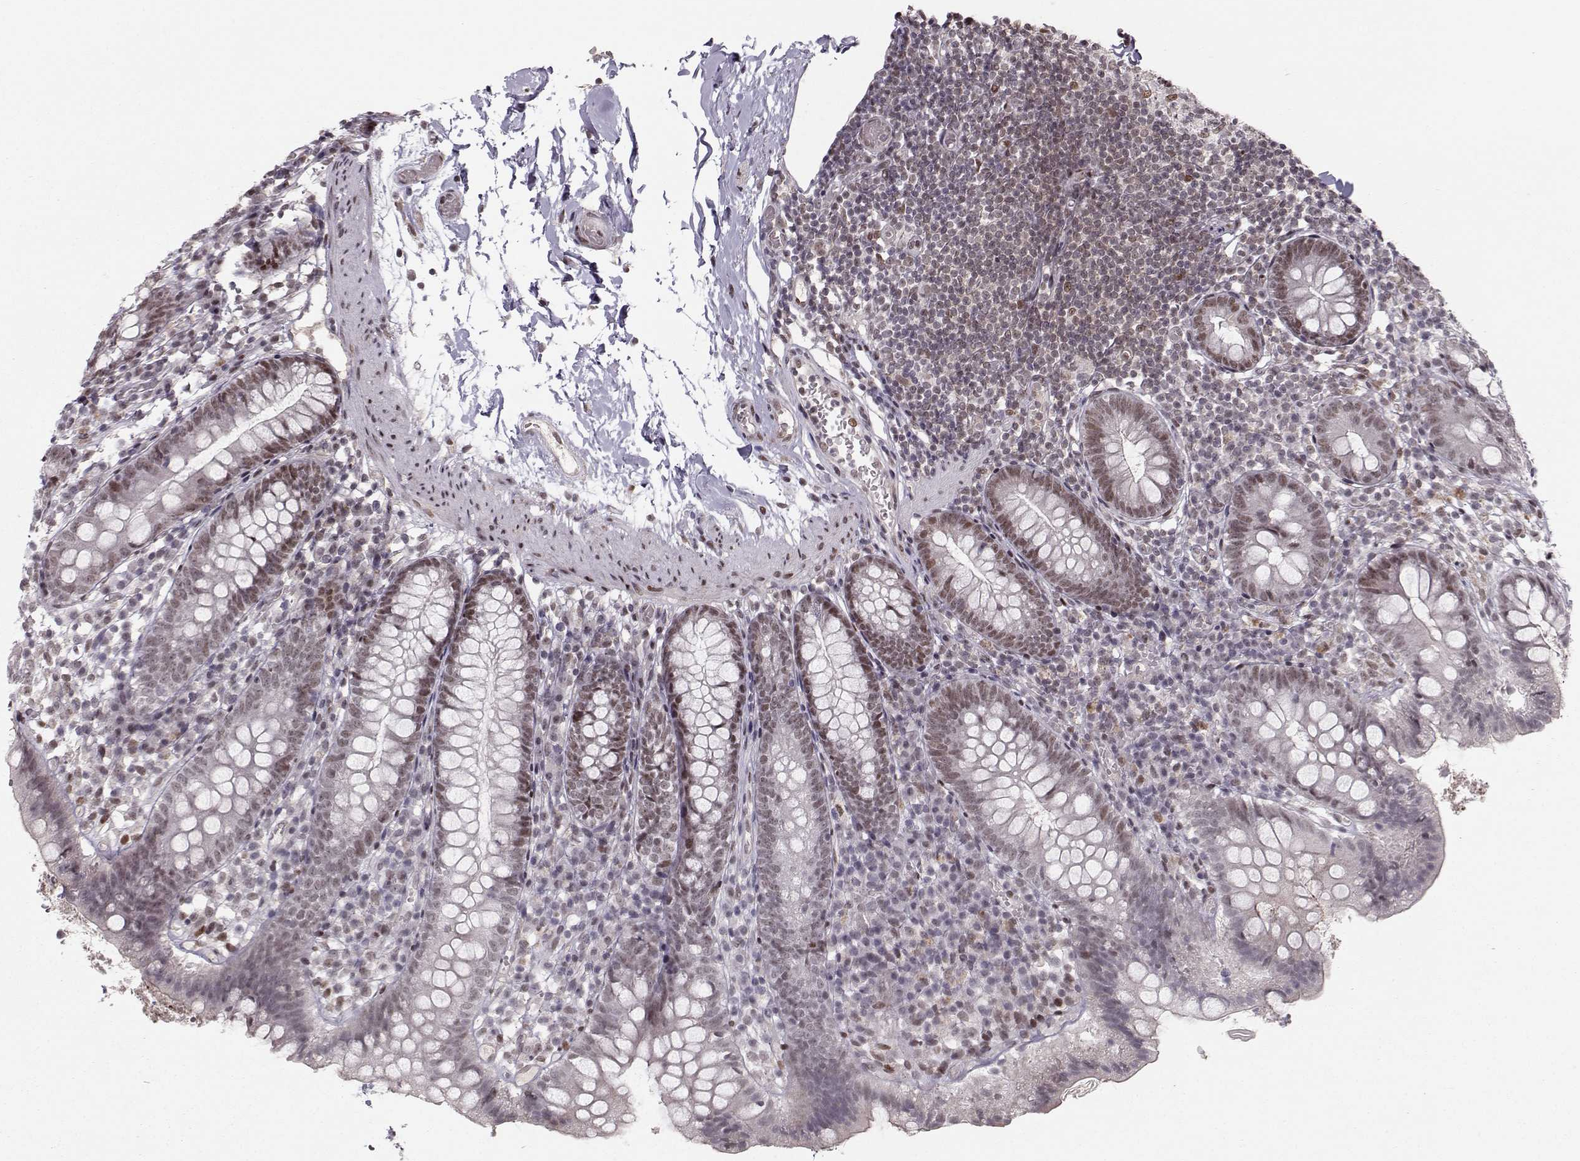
{"staining": {"intensity": "moderate", "quantity": "25%-75%", "location": "nuclear"}, "tissue": "small intestine", "cell_type": "Glandular cells", "image_type": "normal", "snomed": [{"axis": "morphology", "description": "Normal tissue, NOS"}, {"axis": "topography", "description": "Small intestine"}], "caption": "Immunohistochemical staining of normal small intestine demonstrates 25%-75% levels of moderate nuclear protein staining in about 25%-75% of glandular cells. (Brightfield microscopy of DAB IHC at high magnification).", "gene": "SNAPC2", "patient": {"sex": "female", "age": 90}}